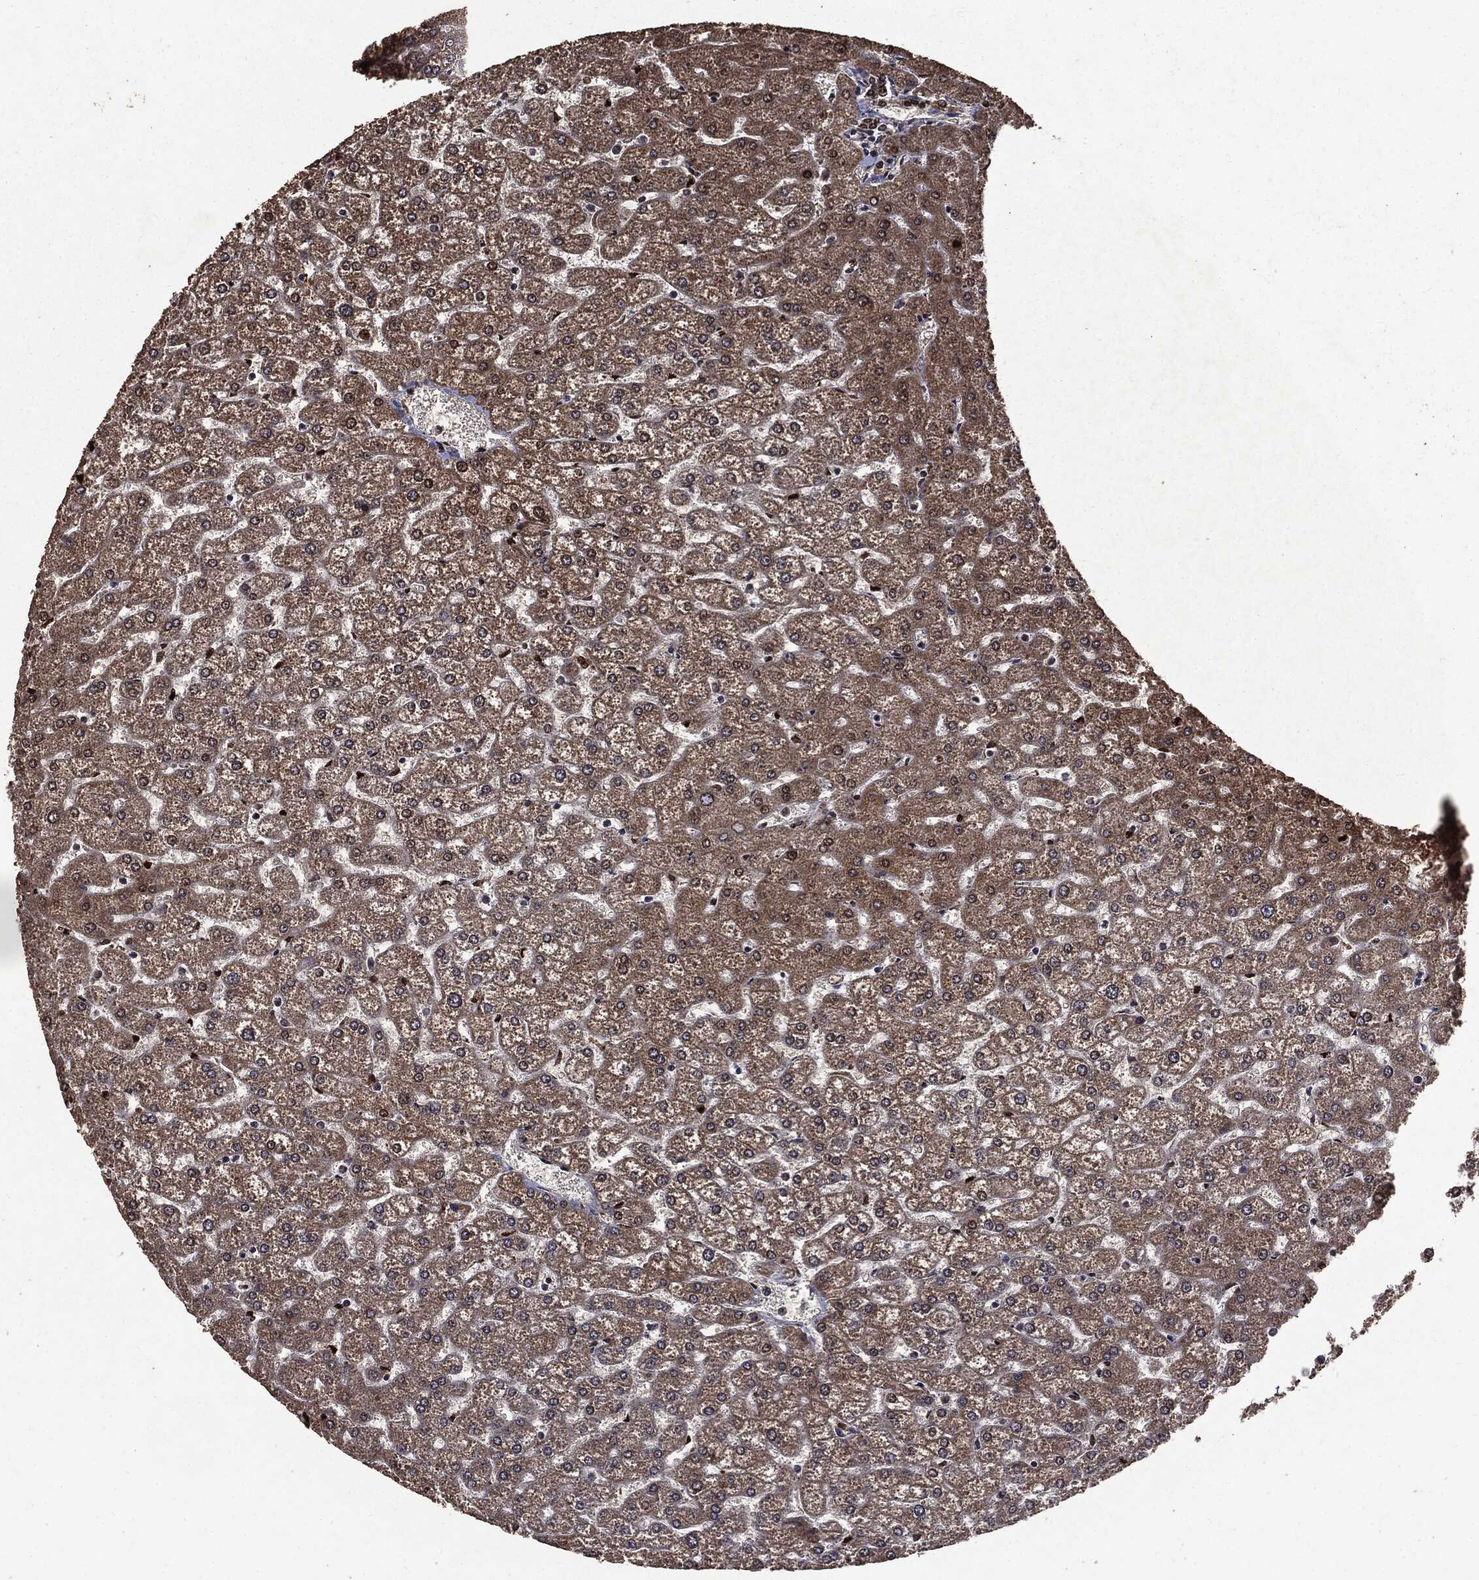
{"staining": {"intensity": "moderate", "quantity": ">75%", "location": "cytoplasmic/membranous,nuclear"}, "tissue": "liver", "cell_type": "Cholangiocytes", "image_type": "normal", "snomed": [{"axis": "morphology", "description": "Normal tissue, NOS"}, {"axis": "topography", "description": "Liver"}], "caption": "Protein expression analysis of benign human liver reveals moderate cytoplasmic/membranous,nuclear positivity in about >75% of cholangiocytes. The staining is performed using DAB (3,3'-diaminobenzidine) brown chromogen to label protein expression. The nuclei are counter-stained blue using hematoxylin.", "gene": "PPP6R2", "patient": {"sex": "female", "age": 32}}